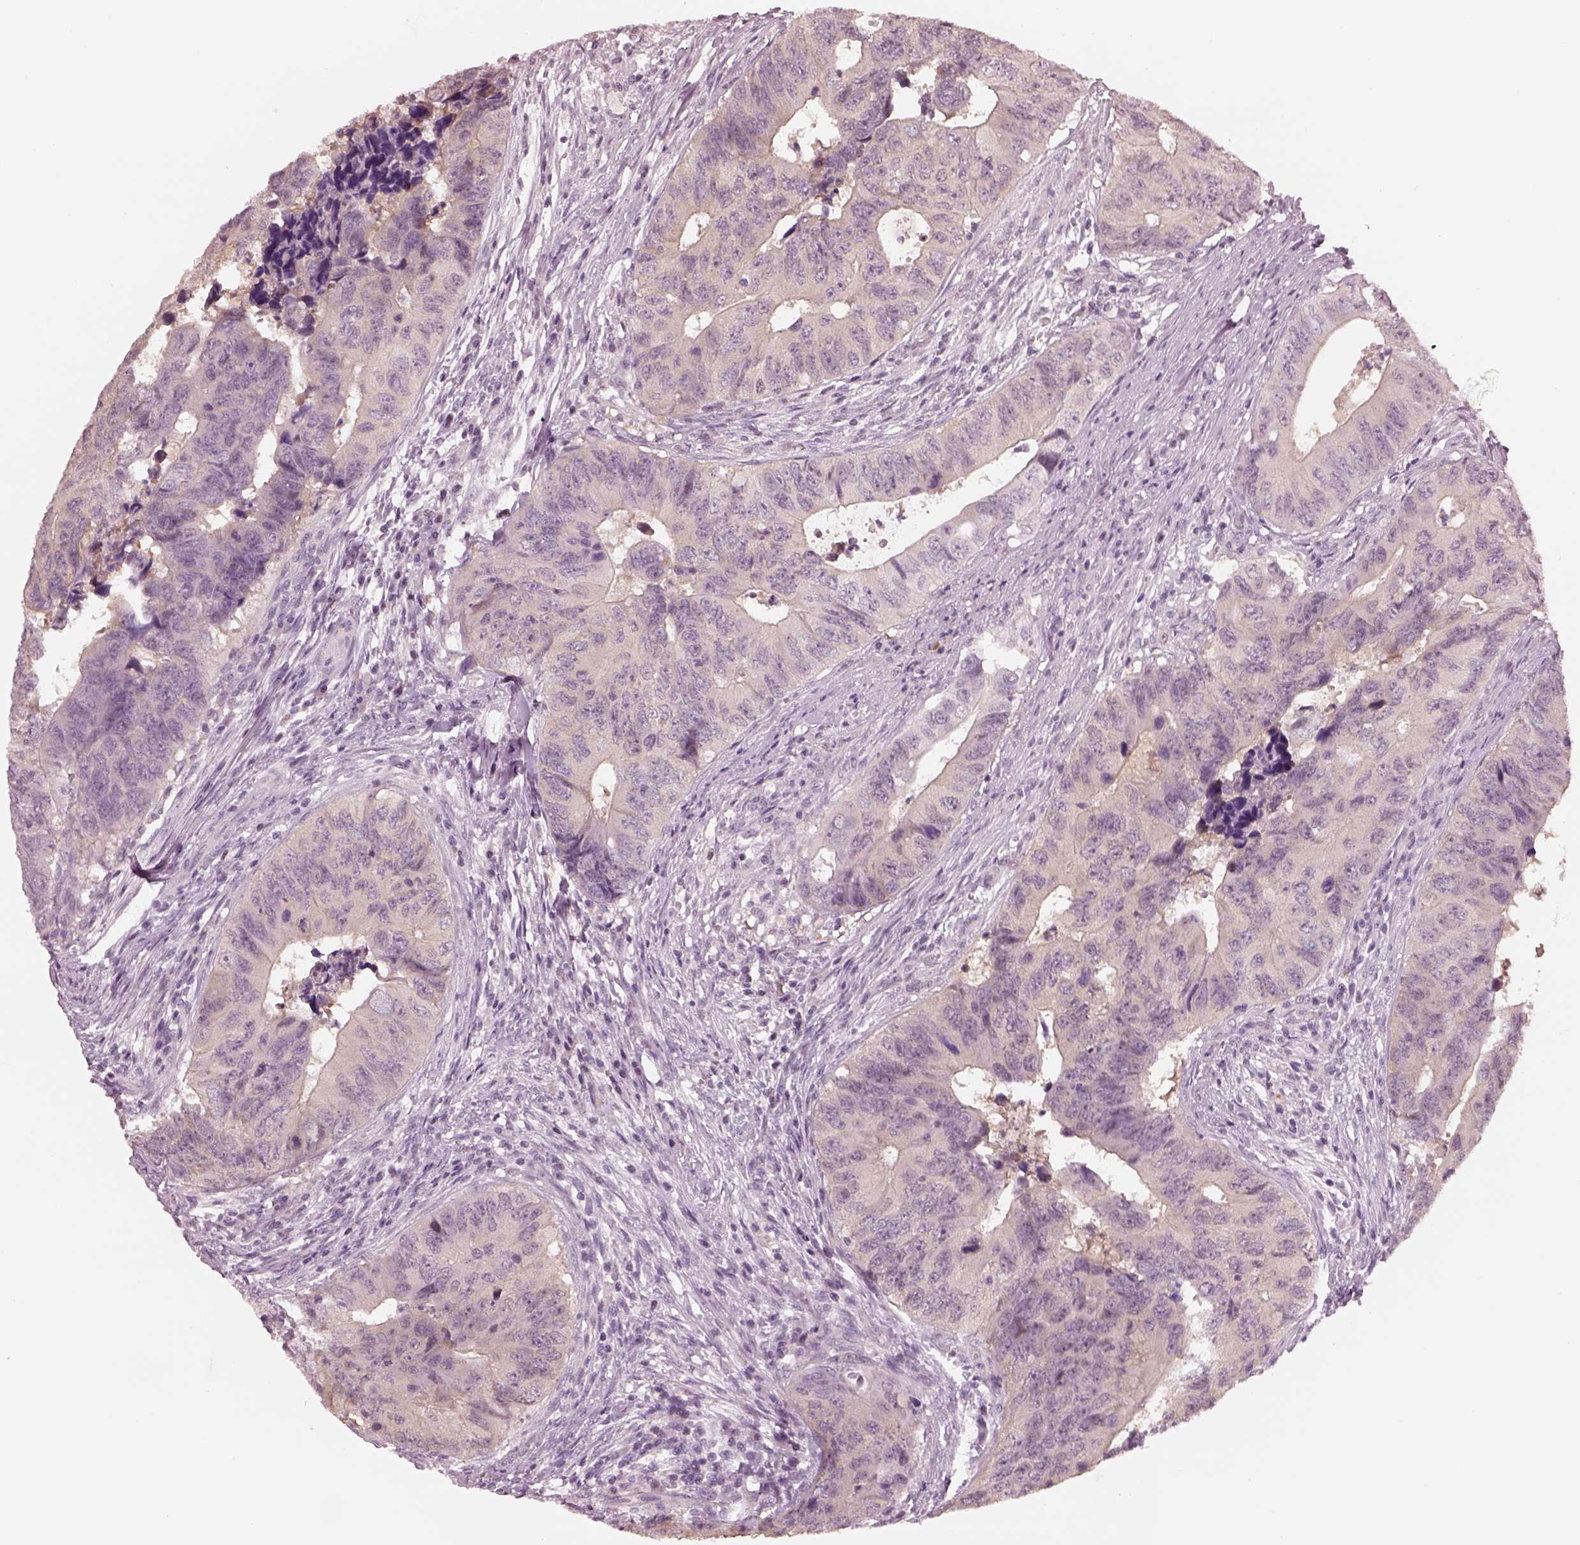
{"staining": {"intensity": "negative", "quantity": "none", "location": "none"}, "tissue": "colorectal cancer", "cell_type": "Tumor cells", "image_type": "cancer", "snomed": [{"axis": "morphology", "description": "Adenocarcinoma, NOS"}, {"axis": "topography", "description": "Colon"}], "caption": "A high-resolution micrograph shows IHC staining of adenocarcinoma (colorectal), which exhibits no significant expression in tumor cells. The staining was performed using DAB to visualize the protein expression in brown, while the nuclei were stained in blue with hematoxylin (Magnification: 20x).", "gene": "EGR4", "patient": {"sex": "female", "age": 82}}